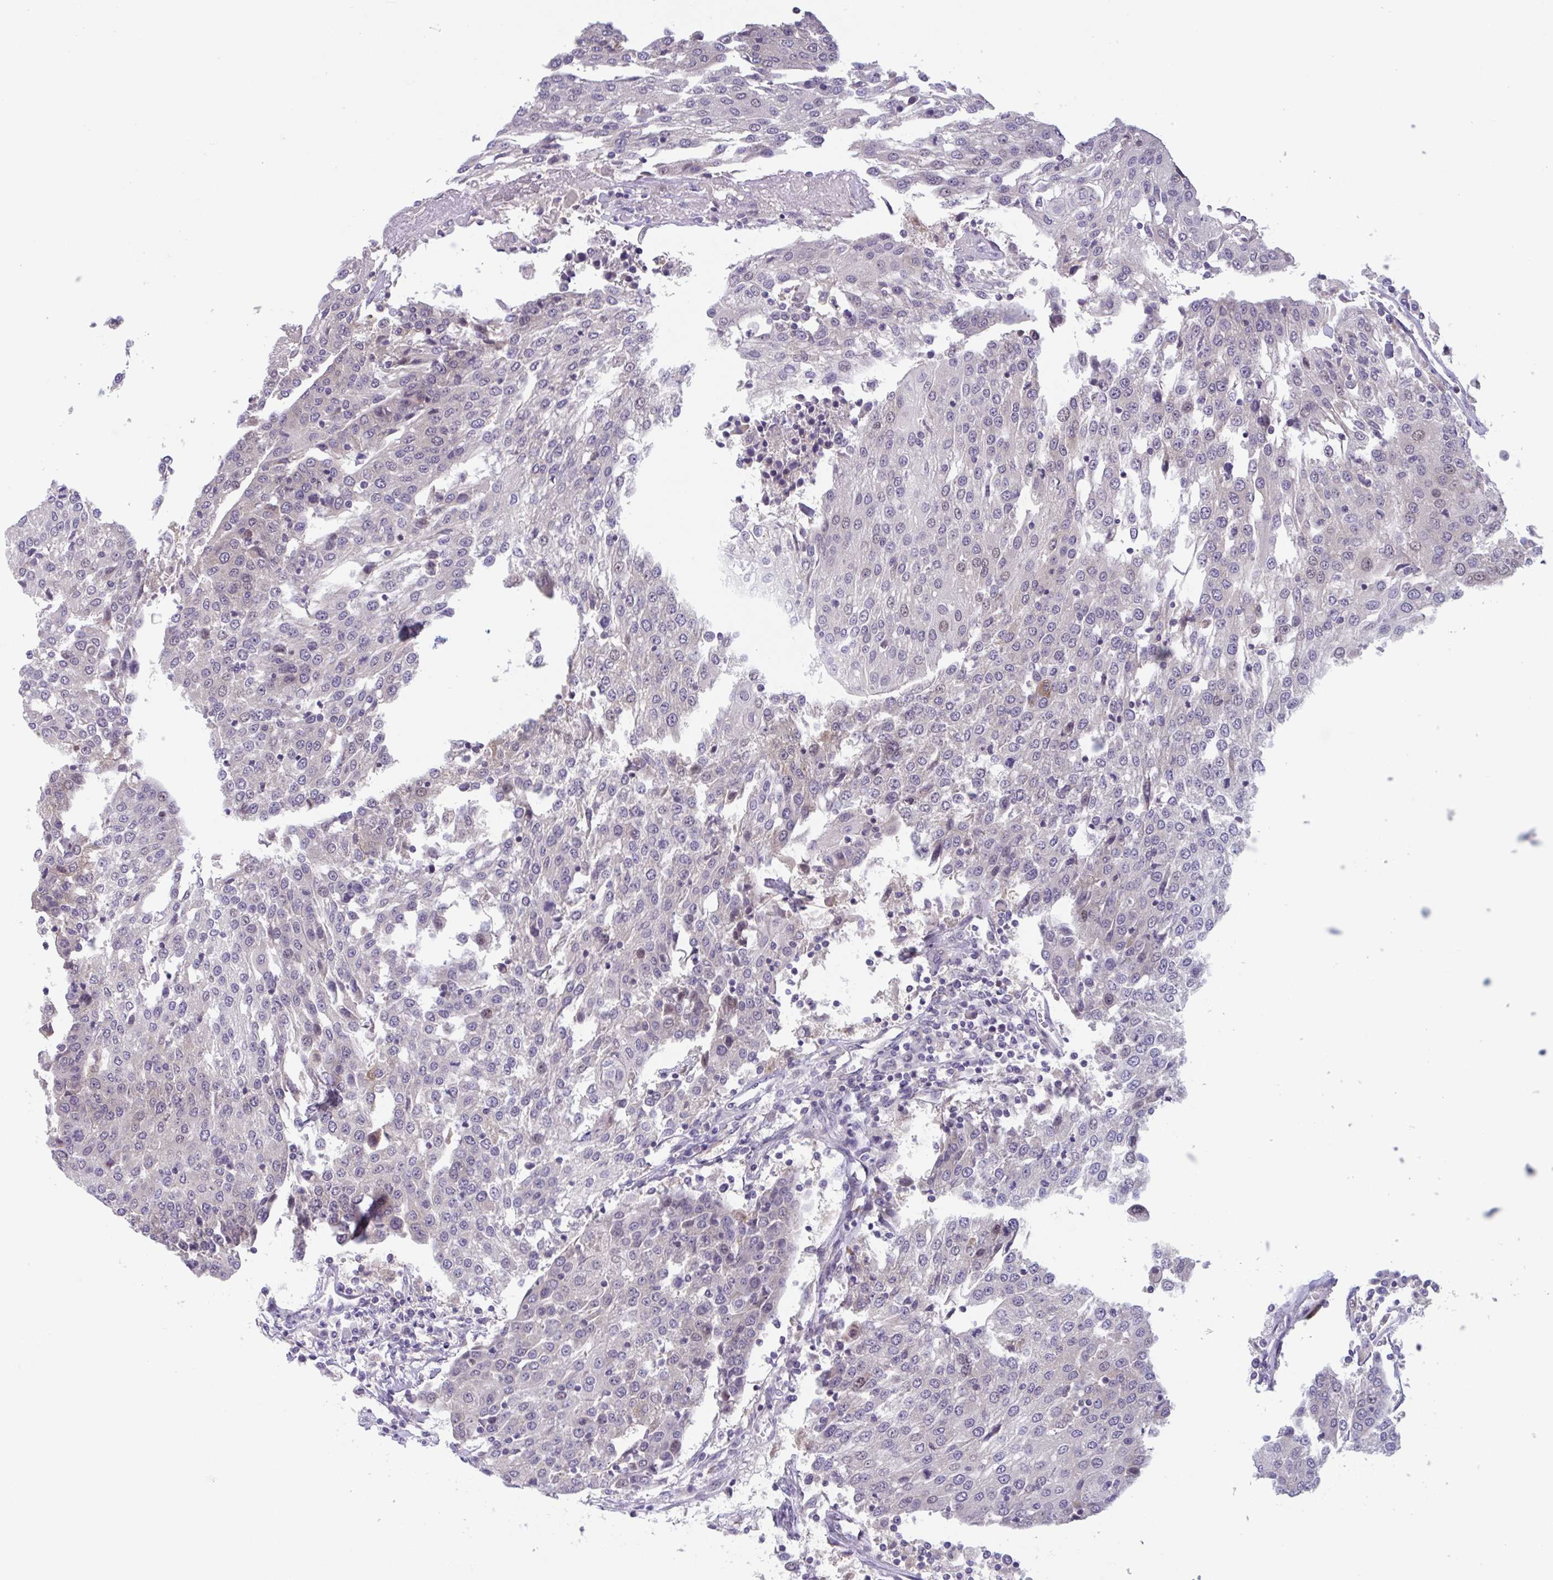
{"staining": {"intensity": "negative", "quantity": "none", "location": "none"}, "tissue": "urothelial cancer", "cell_type": "Tumor cells", "image_type": "cancer", "snomed": [{"axis": "morphology", "description": "Urothelial carcinoma, High grade"}, {"axis": "topography", "description": "Urinary bladder"}], "caption": "Immunohistochemistry (IHC) photomicrograph of urothelial cancer stained for a protein (brown), which exhibits no positivity in tumor cells. Nuclei are stained in blue.", "gene": "RIOK1", "patient": {"sex": "female", "age": 85}}